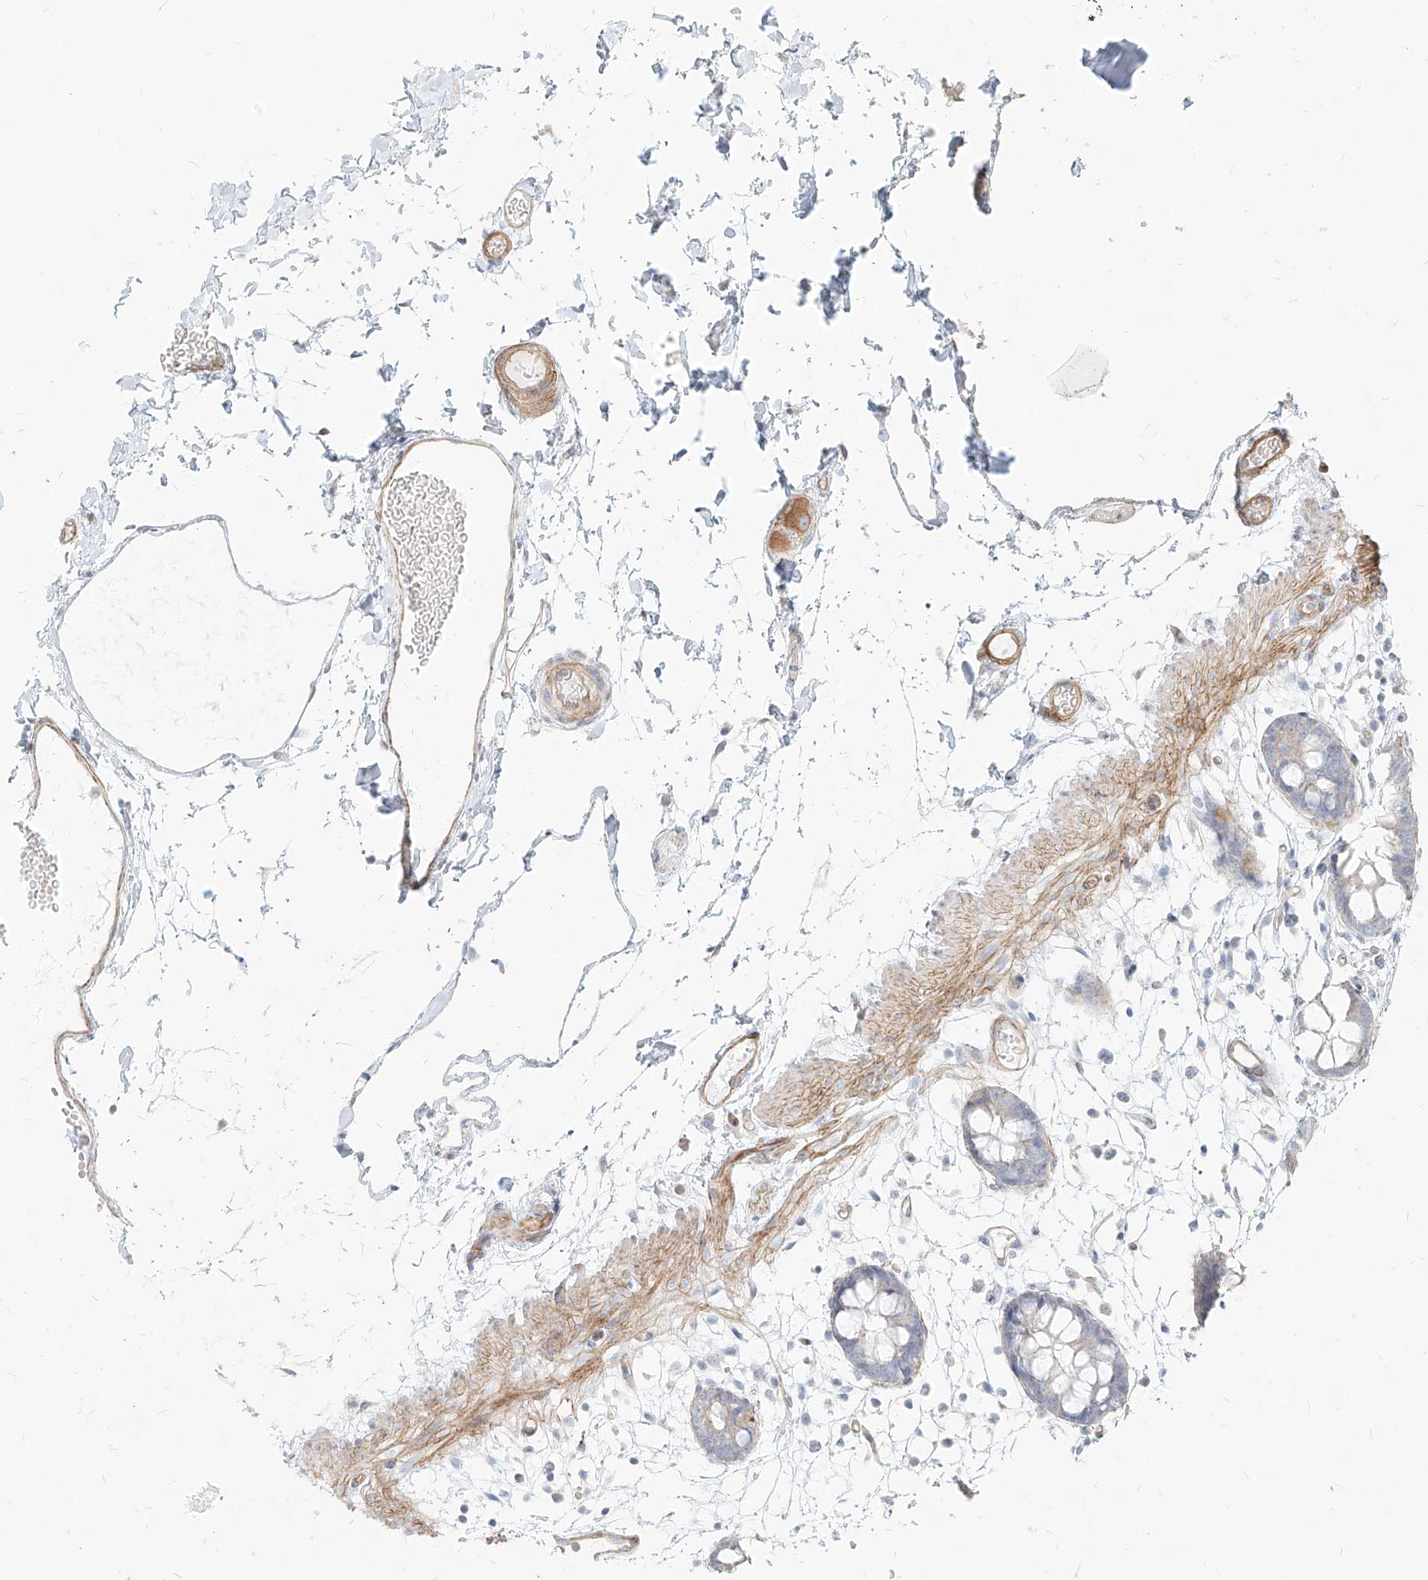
{"staining": {"intensity": "moderate", "quantity": "25%-75%", "location": "cytoplasmic/membranous"}, "tissue": "colon", "cell_type": "Endothelial cells", "image_type": "normal", "snomed": [{"axis": "morphology", "description": "Normal tissue, NOS"}, {"axis": "topography", "description": "Colon"}], "caption": "IHC micrograph of unremarkable human colon stained for a protein (brown), which displays medium levels of moderate cytoplasmic/membranous staining in about 25%-75% of endothelial cells.", "gene": "ITPKB", "patient": {"sex": "male", "age": 56}}